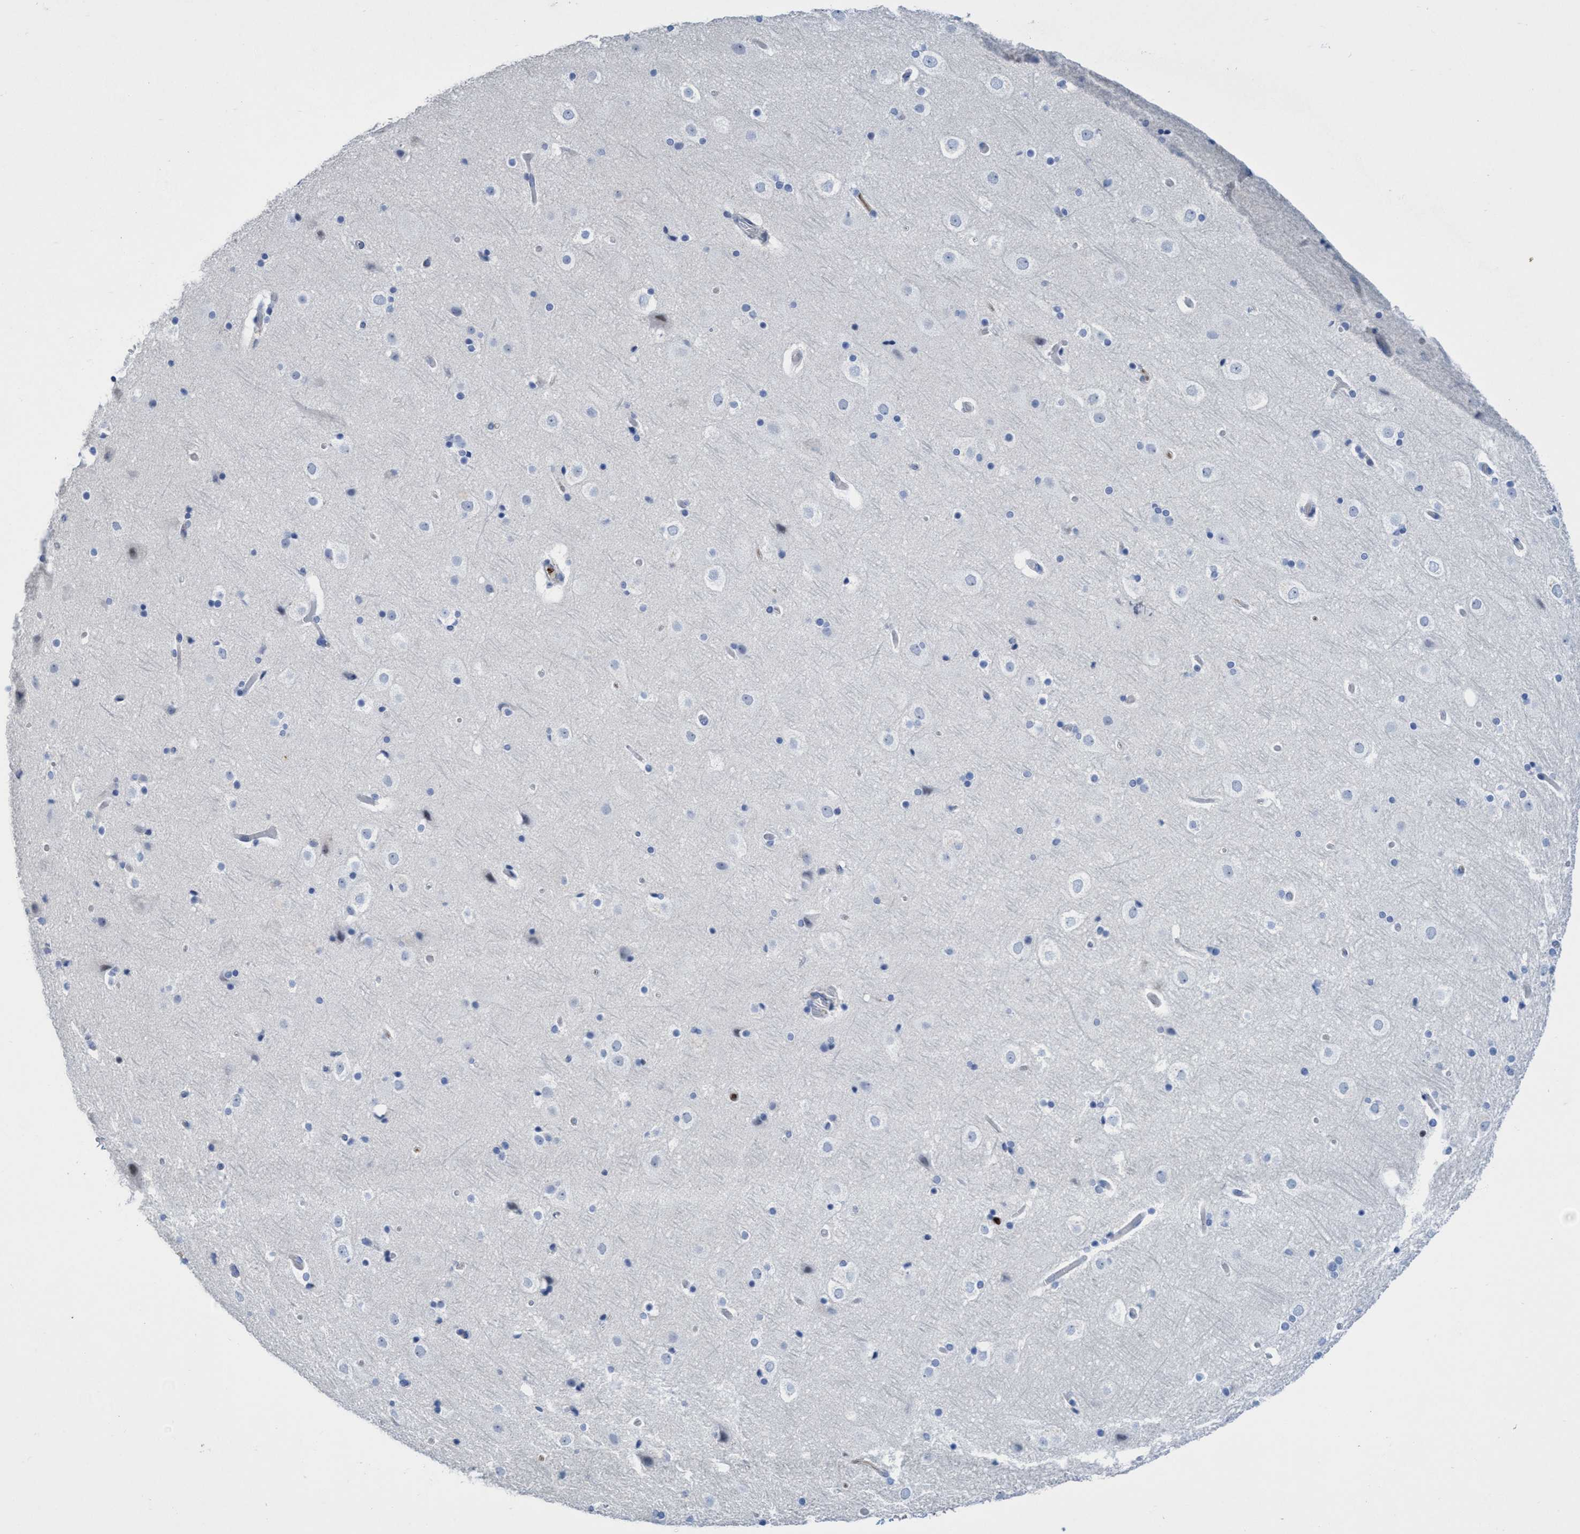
{"staining": {"intensity": "negative", "quantity": "none", "location": "none"}, "tissue": "cerebral cortex", "cell_type": "Endothelial cells", "image_type": "normal", "snomed": [{"axis": "morphology", "description": "Normal tissue, NOS"}, {"axis": "topography", "description": "Cerebral cortex"}], "caption": "This is an immunohistochemistry (IHC) histopathology image of unremarkable human cerebral cortex. There is no expression in endothelial cells.", "gene": "CBX2", "patient": {"sex": "male", "age": 57}}